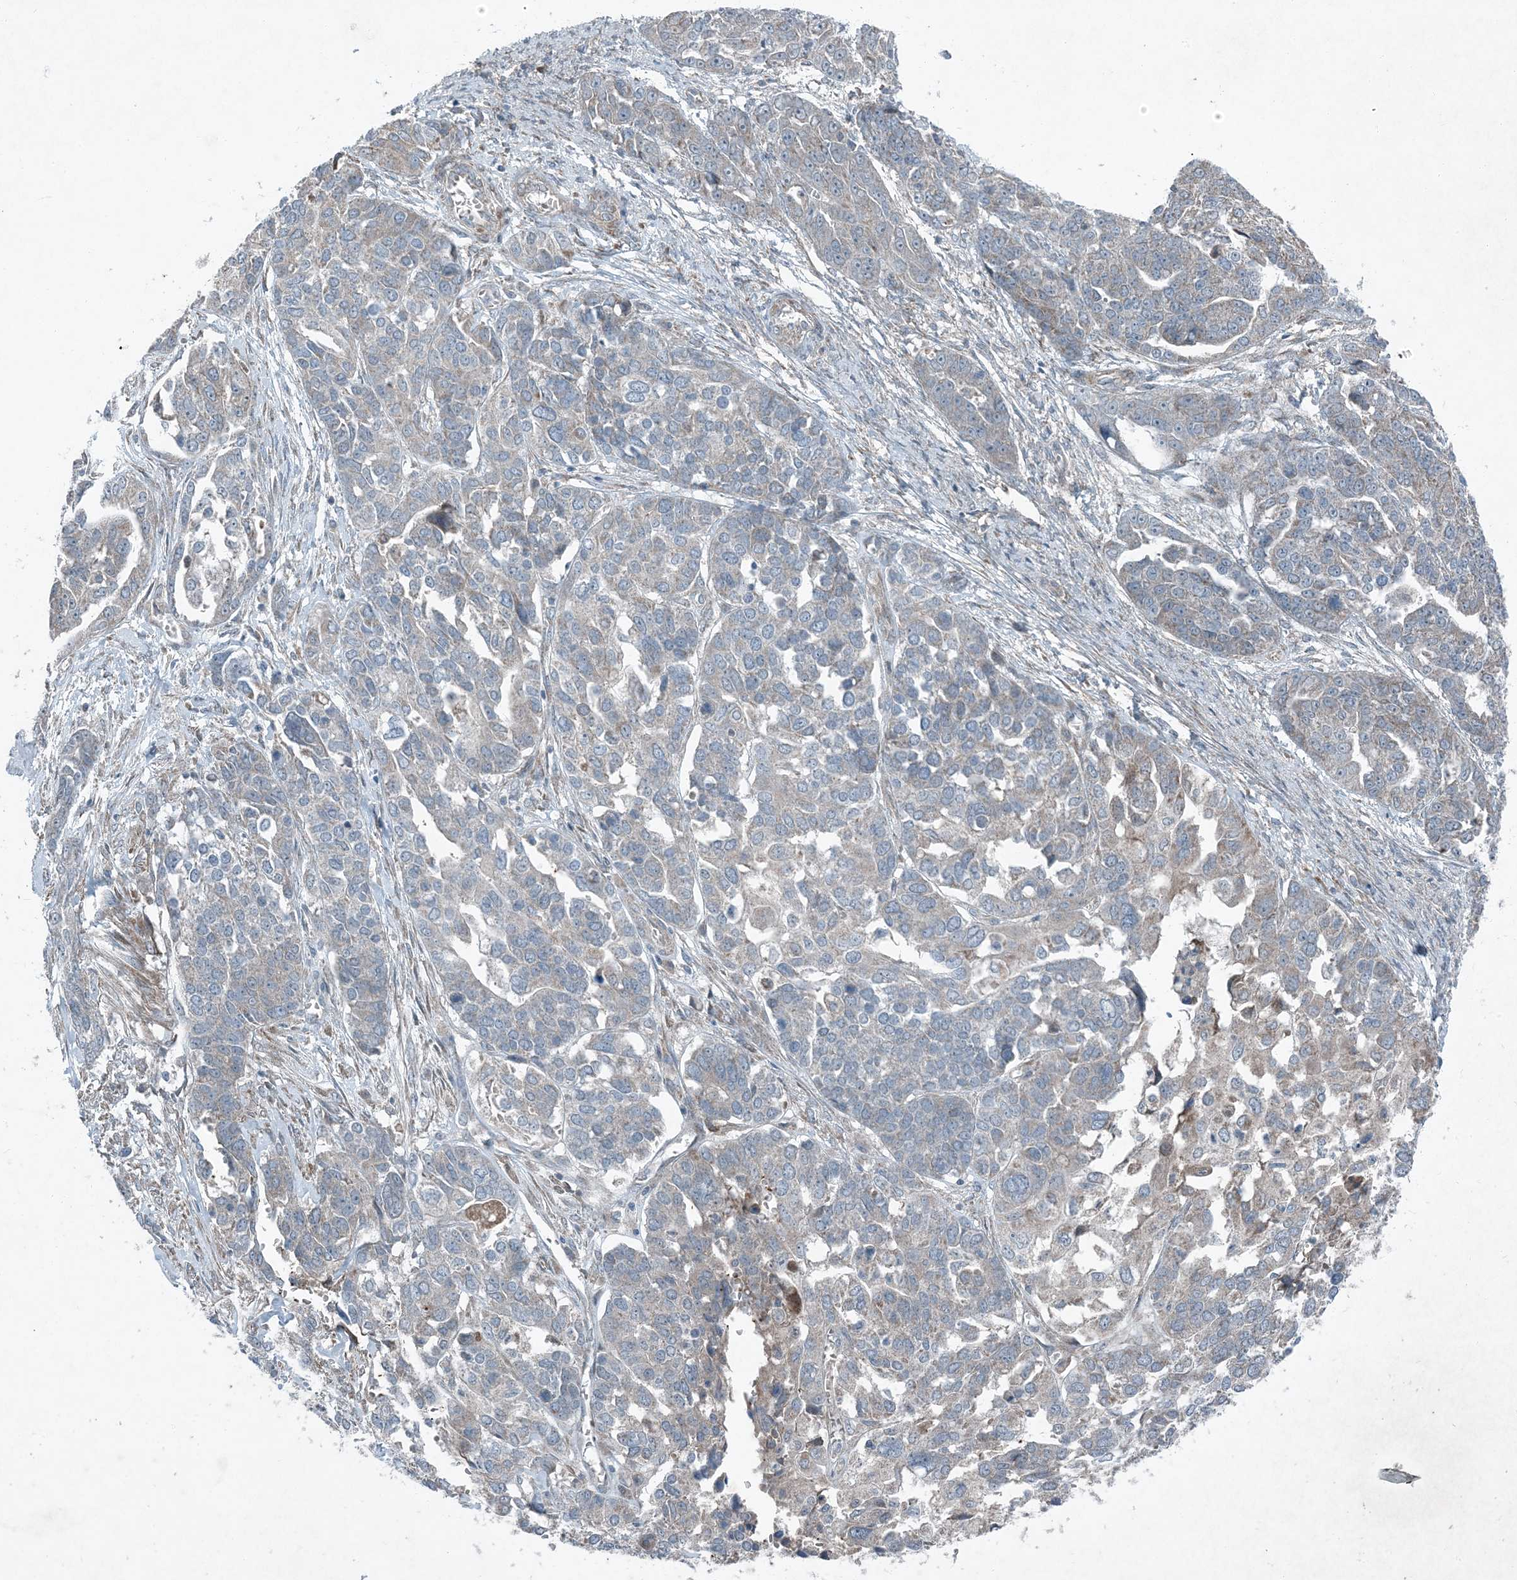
{"staining": {"intensity": "weak", "quantity": "<25%", "location": "cytoplasmic/membranous"}, "tissue": "ovarian cancer", "cell_type": "Tumor cells", "image_type": "cancer", "snomed": [{"axis": "morphology", "description": "Cystadenocarcinoma, serous, NOS"}, {"axis": "topography", "description": "Ovary"}], "caption": "Immunohistochemical staining of ovarian serous cystadenocarcinoma exhibits no significant expression in tumor cells.", "gene": "APOM", "patient": {"sex": "female", "age": 44}}